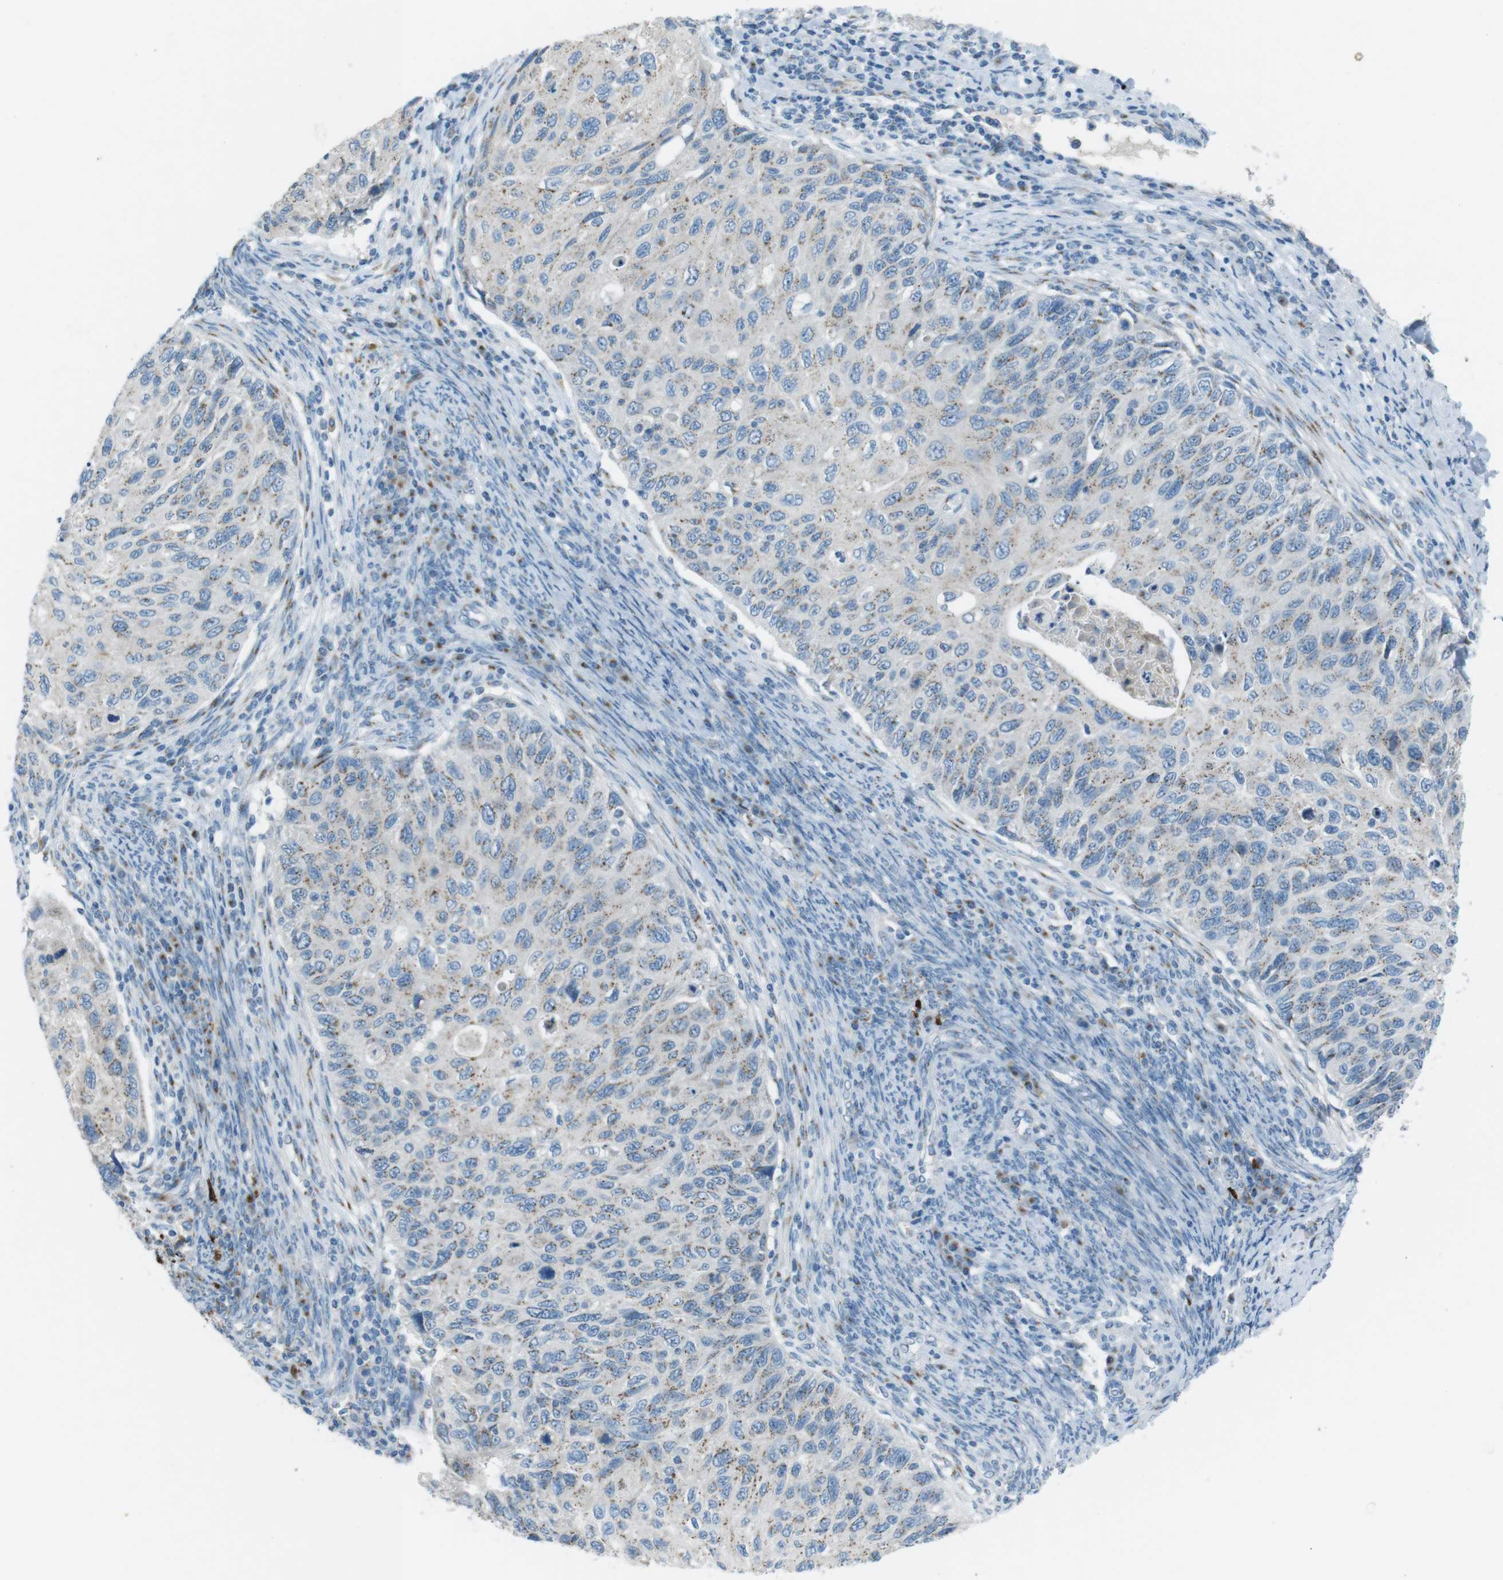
{"staining": {"intensity": "weak", "quantity": "25%-75%", "location": "cytoplasmic/membranous"}, "tissue": "cervical cancer", "cell_type": "Tumor cells", "image_type": "cancer", "snomed": [{"axis": "morphology", "description": "Squamous cell carcinoma, NOS"}, {"axis": "topography", "description": "Cervix"}], "caption": "Human squamous cell carcinoma (cervical) stained with a protein marker reveals weak staining in tumor cells.", "gene": "TXNDC15", "patient": {"sex": "female", "age": 70}}